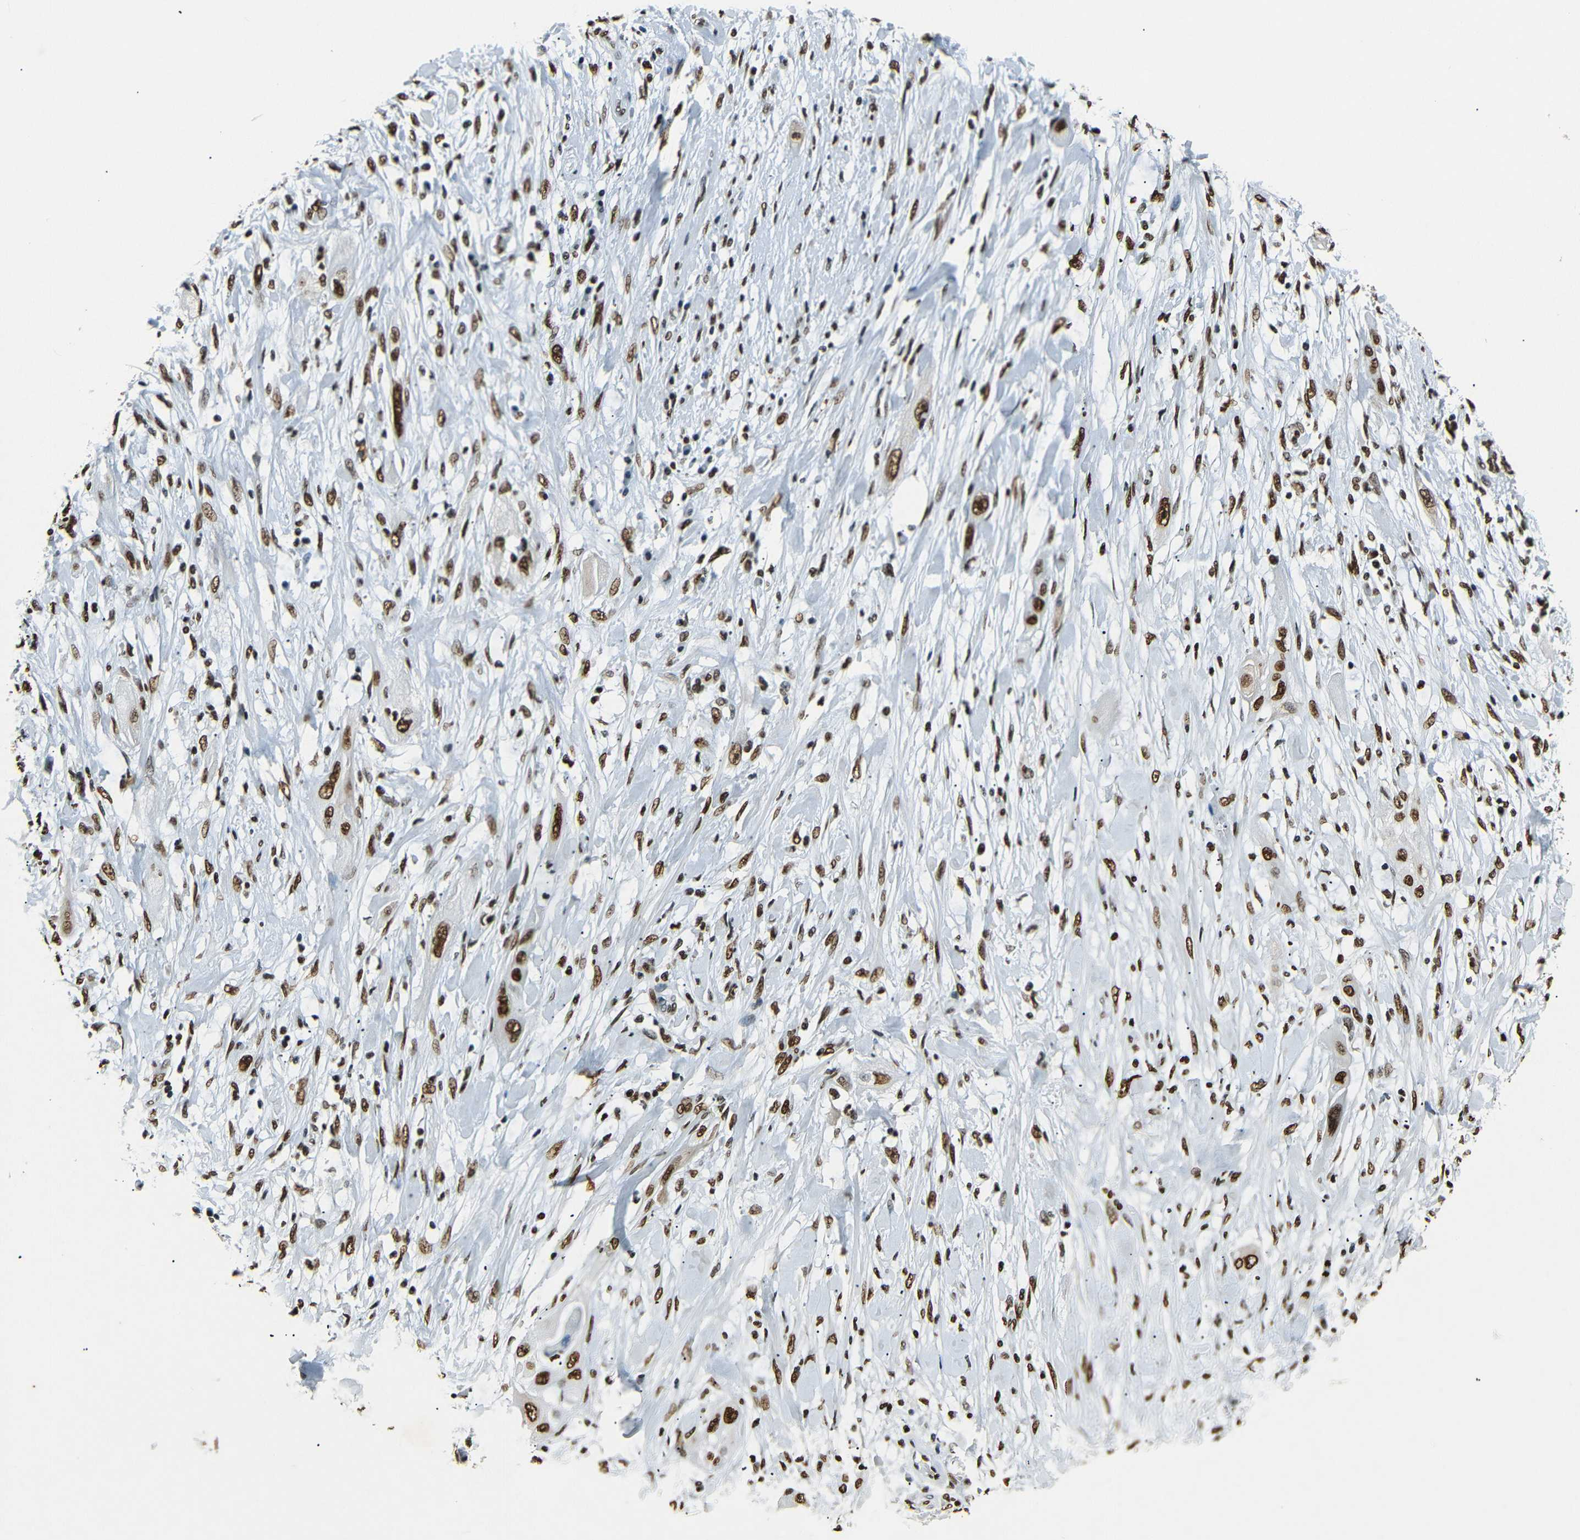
{"staining": {"intensity": "strong", "quantity": ">75%", "location": "nuclear"}, "tissue": "lung cancer", "cell_type": "Tumor cells", "image_type": "cancer", "snomed": [{"axis": "morphology", "description": "Squamous cell carcinoma, NOS"}, {"axis": "topography", "description": "Lung"}], "caption": "Immunohistochemical staining of squamous cell carcinoma (lung) reveals strong nuclear protein expression in about >75% of tumor cells.", "gene": "HMGN1", "patient": {"sex": "female", "age": 47}}